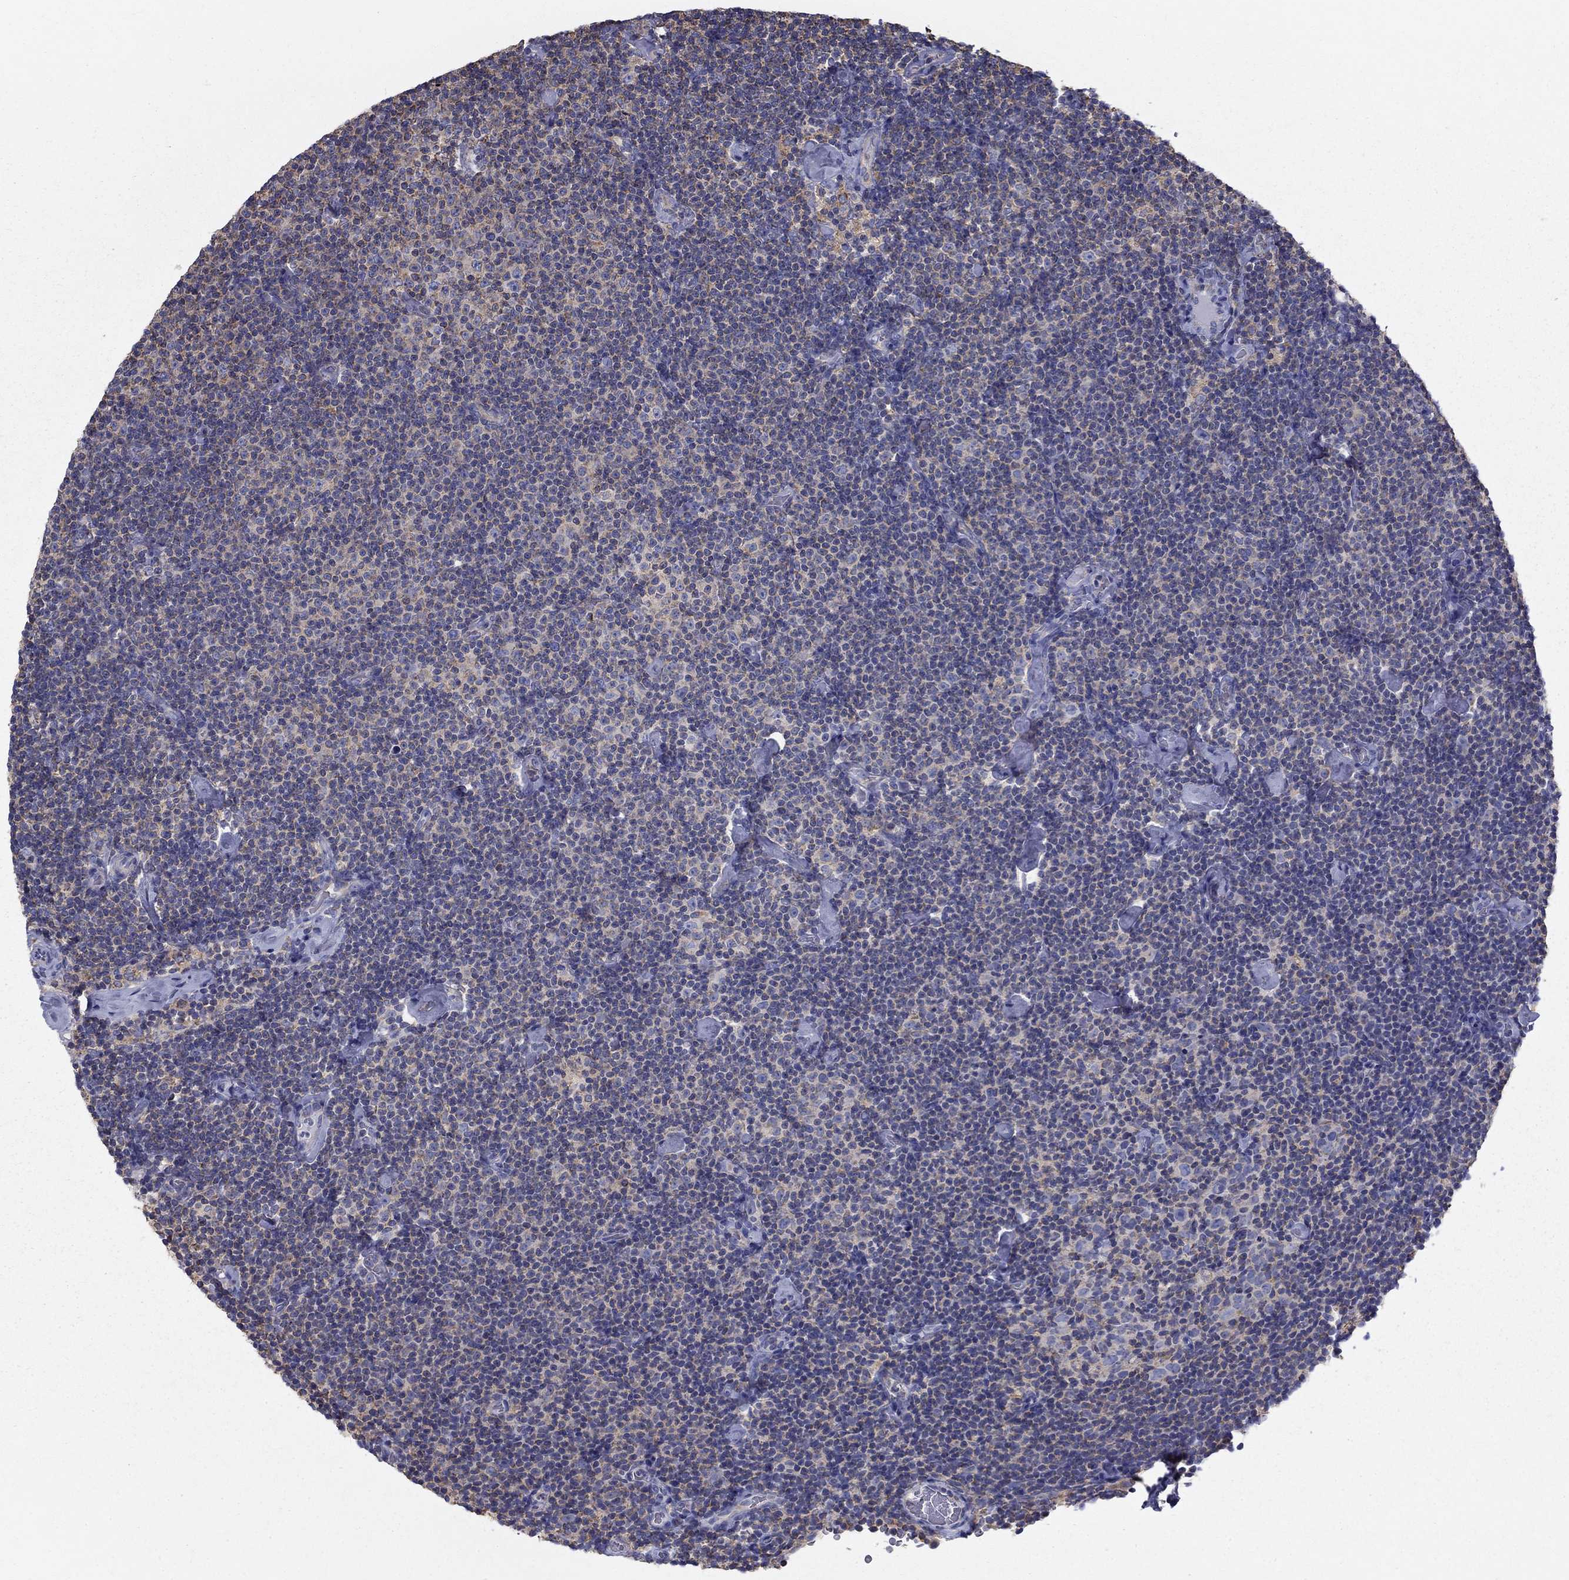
{"staining": {"intensity": "negative", "quantity": "none", "location": "none"}, "tissue": "lymphoma", "cell_type": "Tumor cells", "image_type": "cancer", "snomed": [{"axis": "morphology", "description": "Malignant lymphoma, non-Hodgkin's type, Low grade"}, {"axis": "topography", "description": "Lymph node"}], "caption": "This is an IHC image of human low-grade malignant lymphoma, non-Hodgkin's type. There is no staining in tumor cells.", "gene": "NME5", "patient": {"sex": "male", "age": 81}}